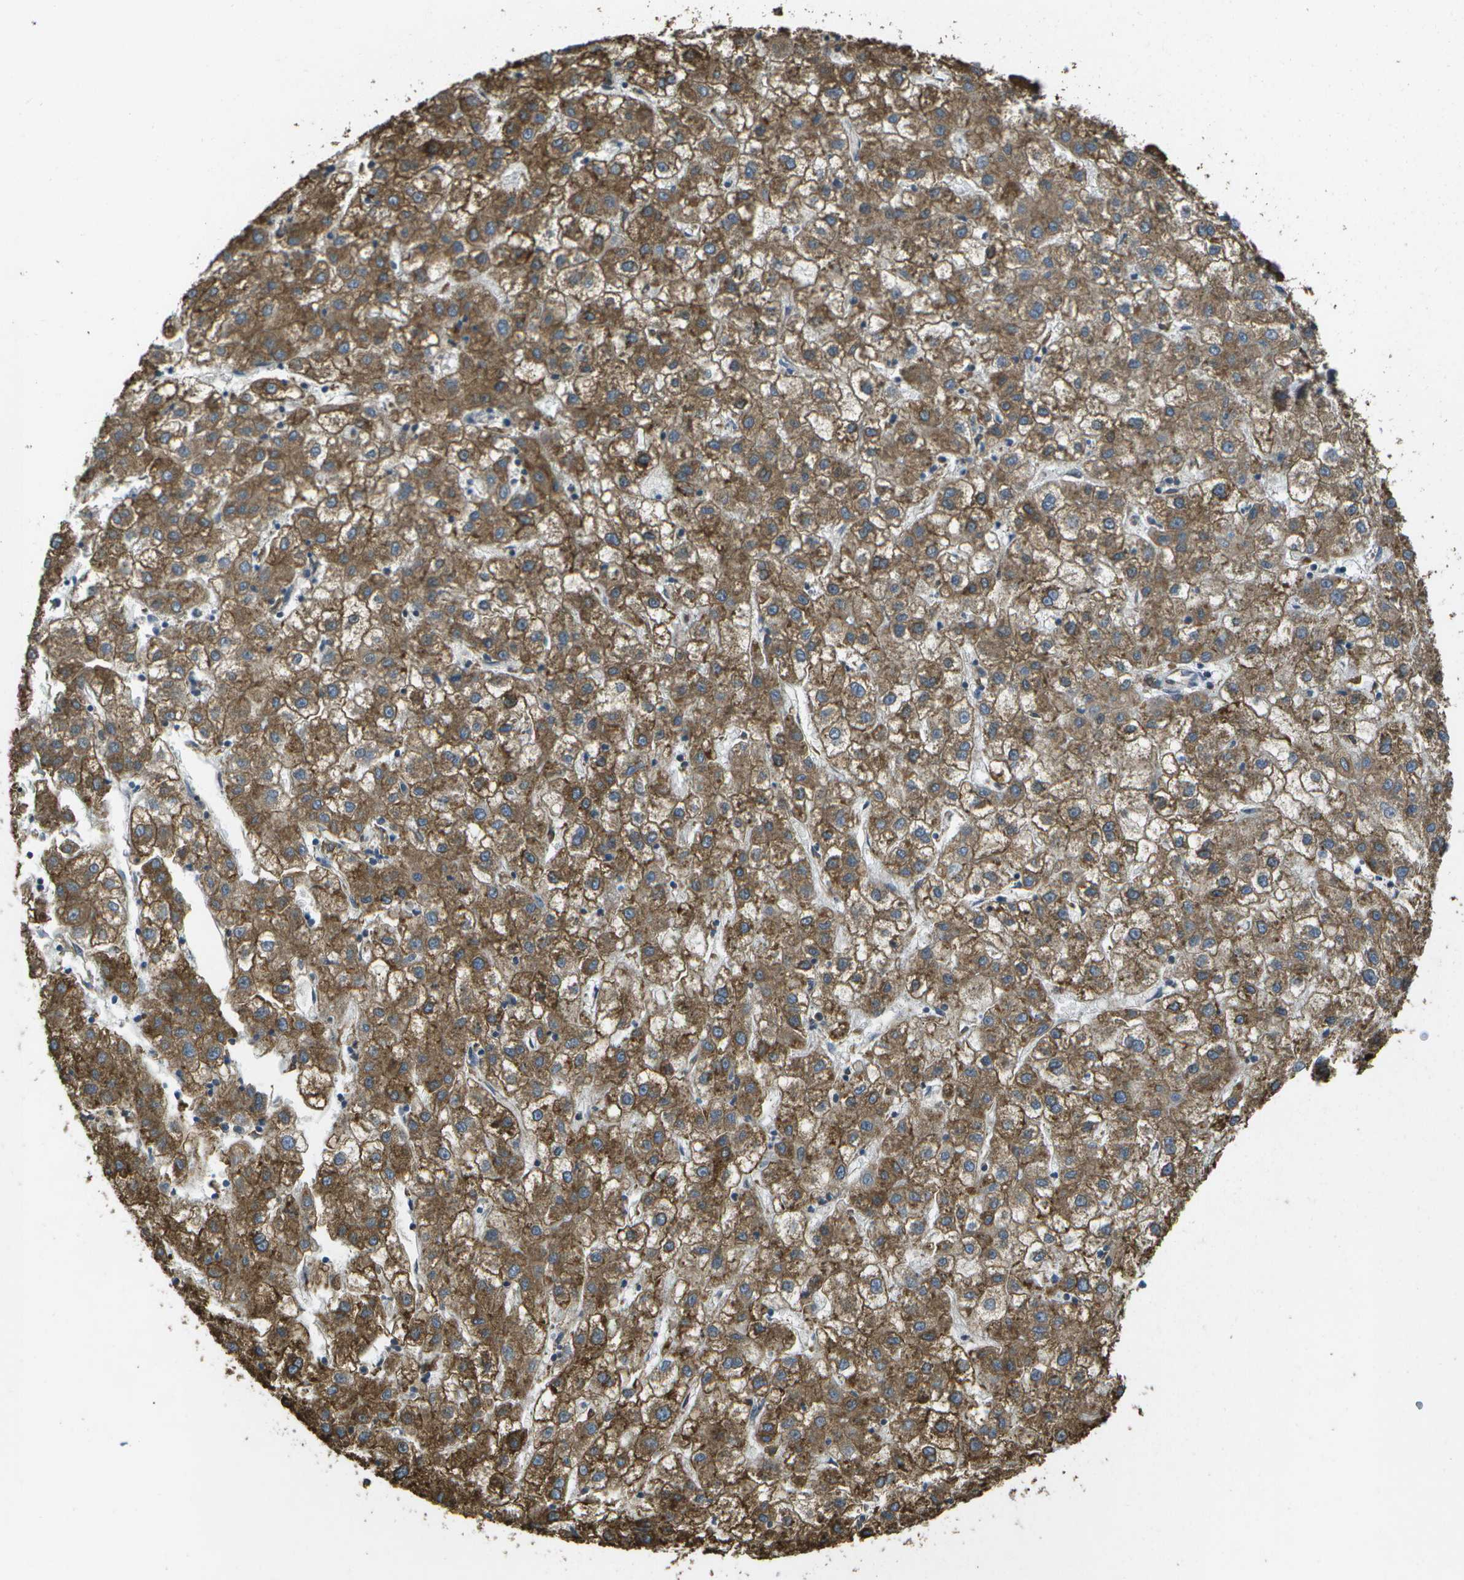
{"staining": {"intensity": "strong", "quantity": ">75%", "location": "cytoplasmic/membranous"}, "tissue": "liver cancer", "cell_type": "Tumor cells", "image_type": "cancer", "snomed": [{"axis": "morphology", "description": "Carcinoma, Hepatocellular, NOS"}, {"axis": "topography", "description": "Liver"}], "caption": "DAB (3,3'-diaminobenzidine) immunohistochemical staining of human hepatocellular carcinoma (liver) shows strong cytoplasmic/membranous protein positivity in approximately >75% of tumor cells. (DAB = brown stain, brightfield microscopy at high magnification).", "gene": "PDIA4", "patient": {"sex": "male", "age": 72}}